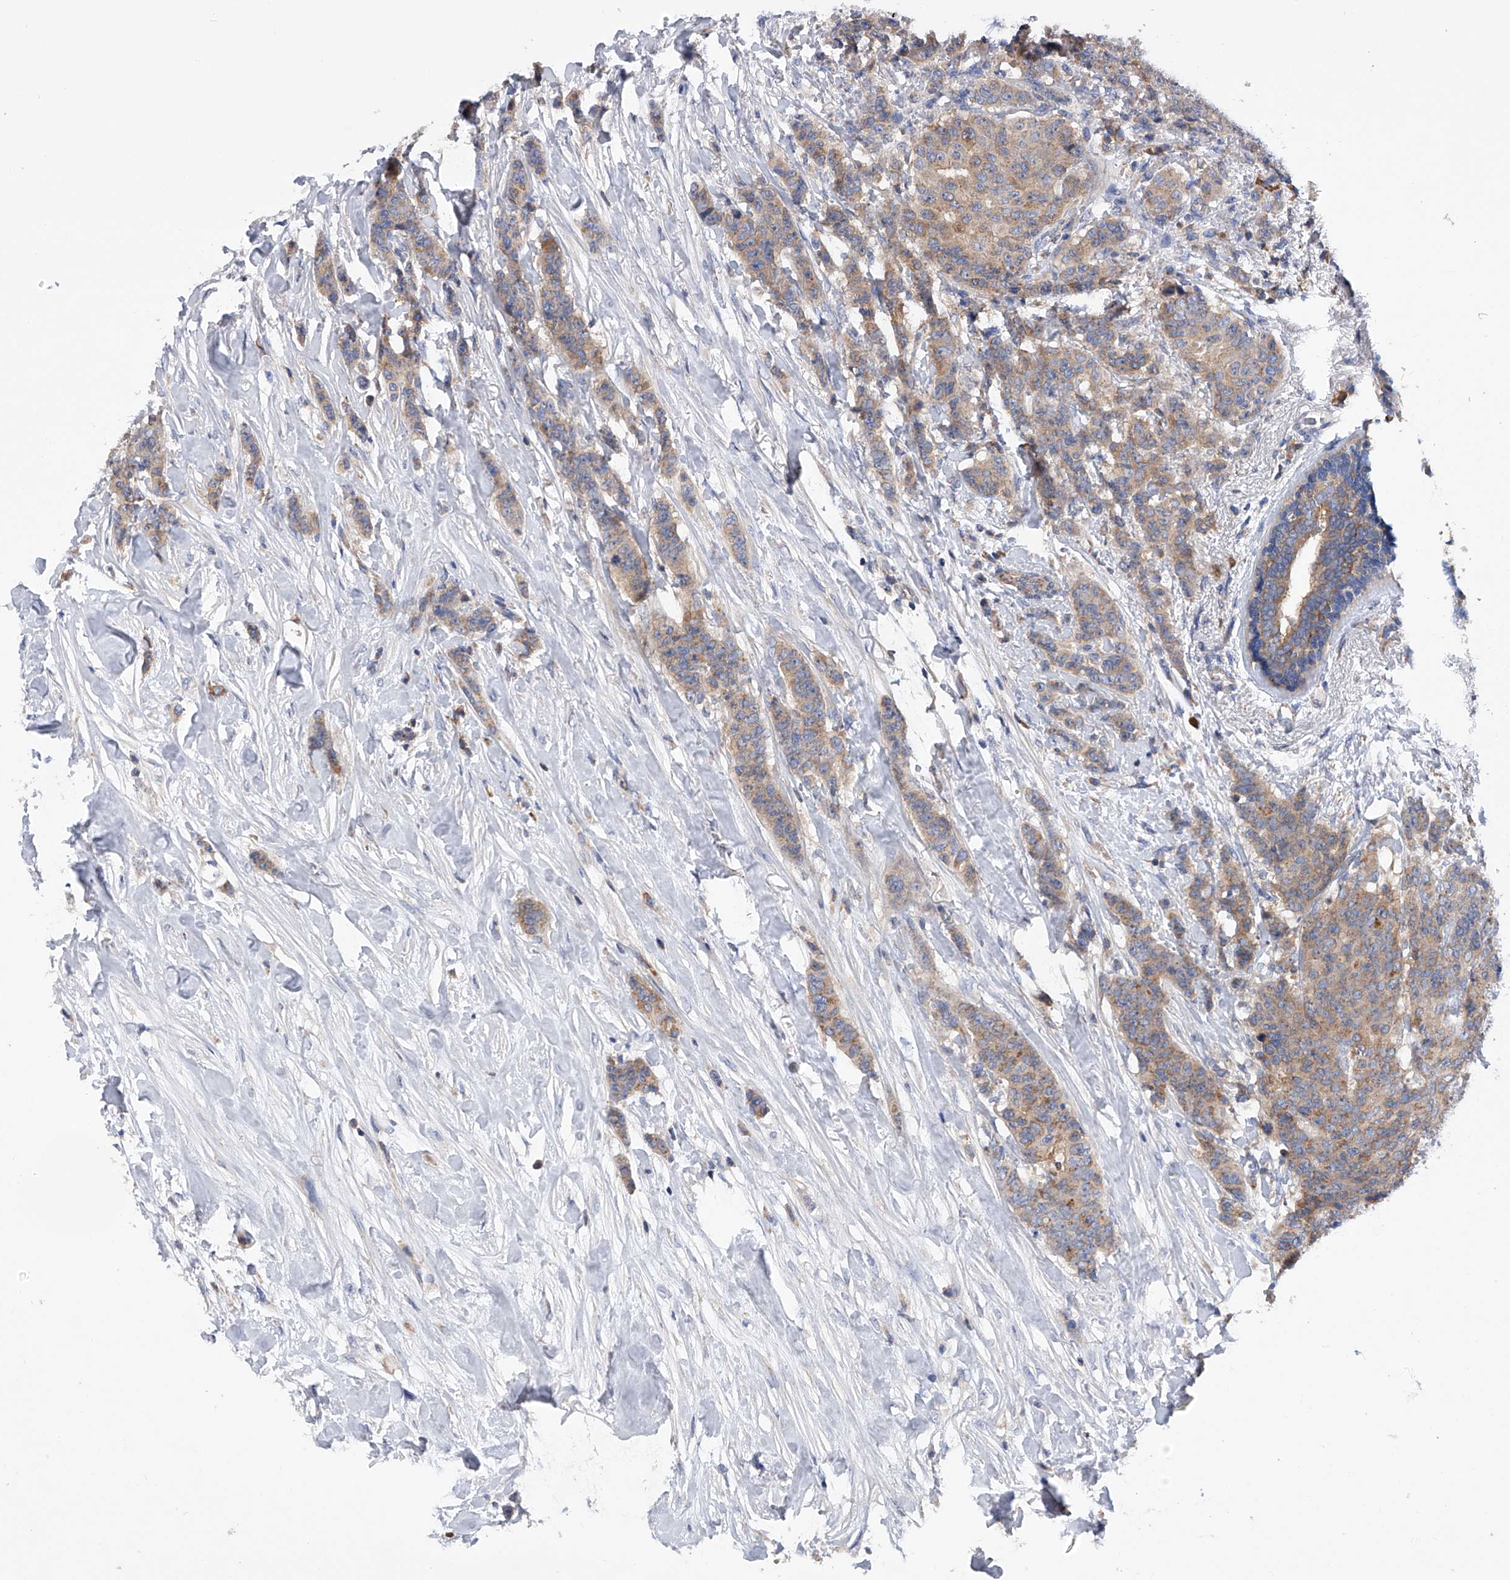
{"staining": {"intensity": "moderate", "quantity": ">75%", "location": "cytoplasmic/membranous"}, "tissue": "breast cancer", "cell_type": "Tumor cells", "image_type": "cancer", "snomed": [{"axis": "morphology", "description": "Duct carcinoma"}, {"axis": "topography", "description": "Breast"}], "caption": "Brown immunohistochemical staining in breast cancer (intraductal carcinoma) displays moderate cytoplasmic/membranous staining in approximately >75% of tumor cells.", "gene": "MLYCD", "patient": {"sex": "female", "age": 40}}